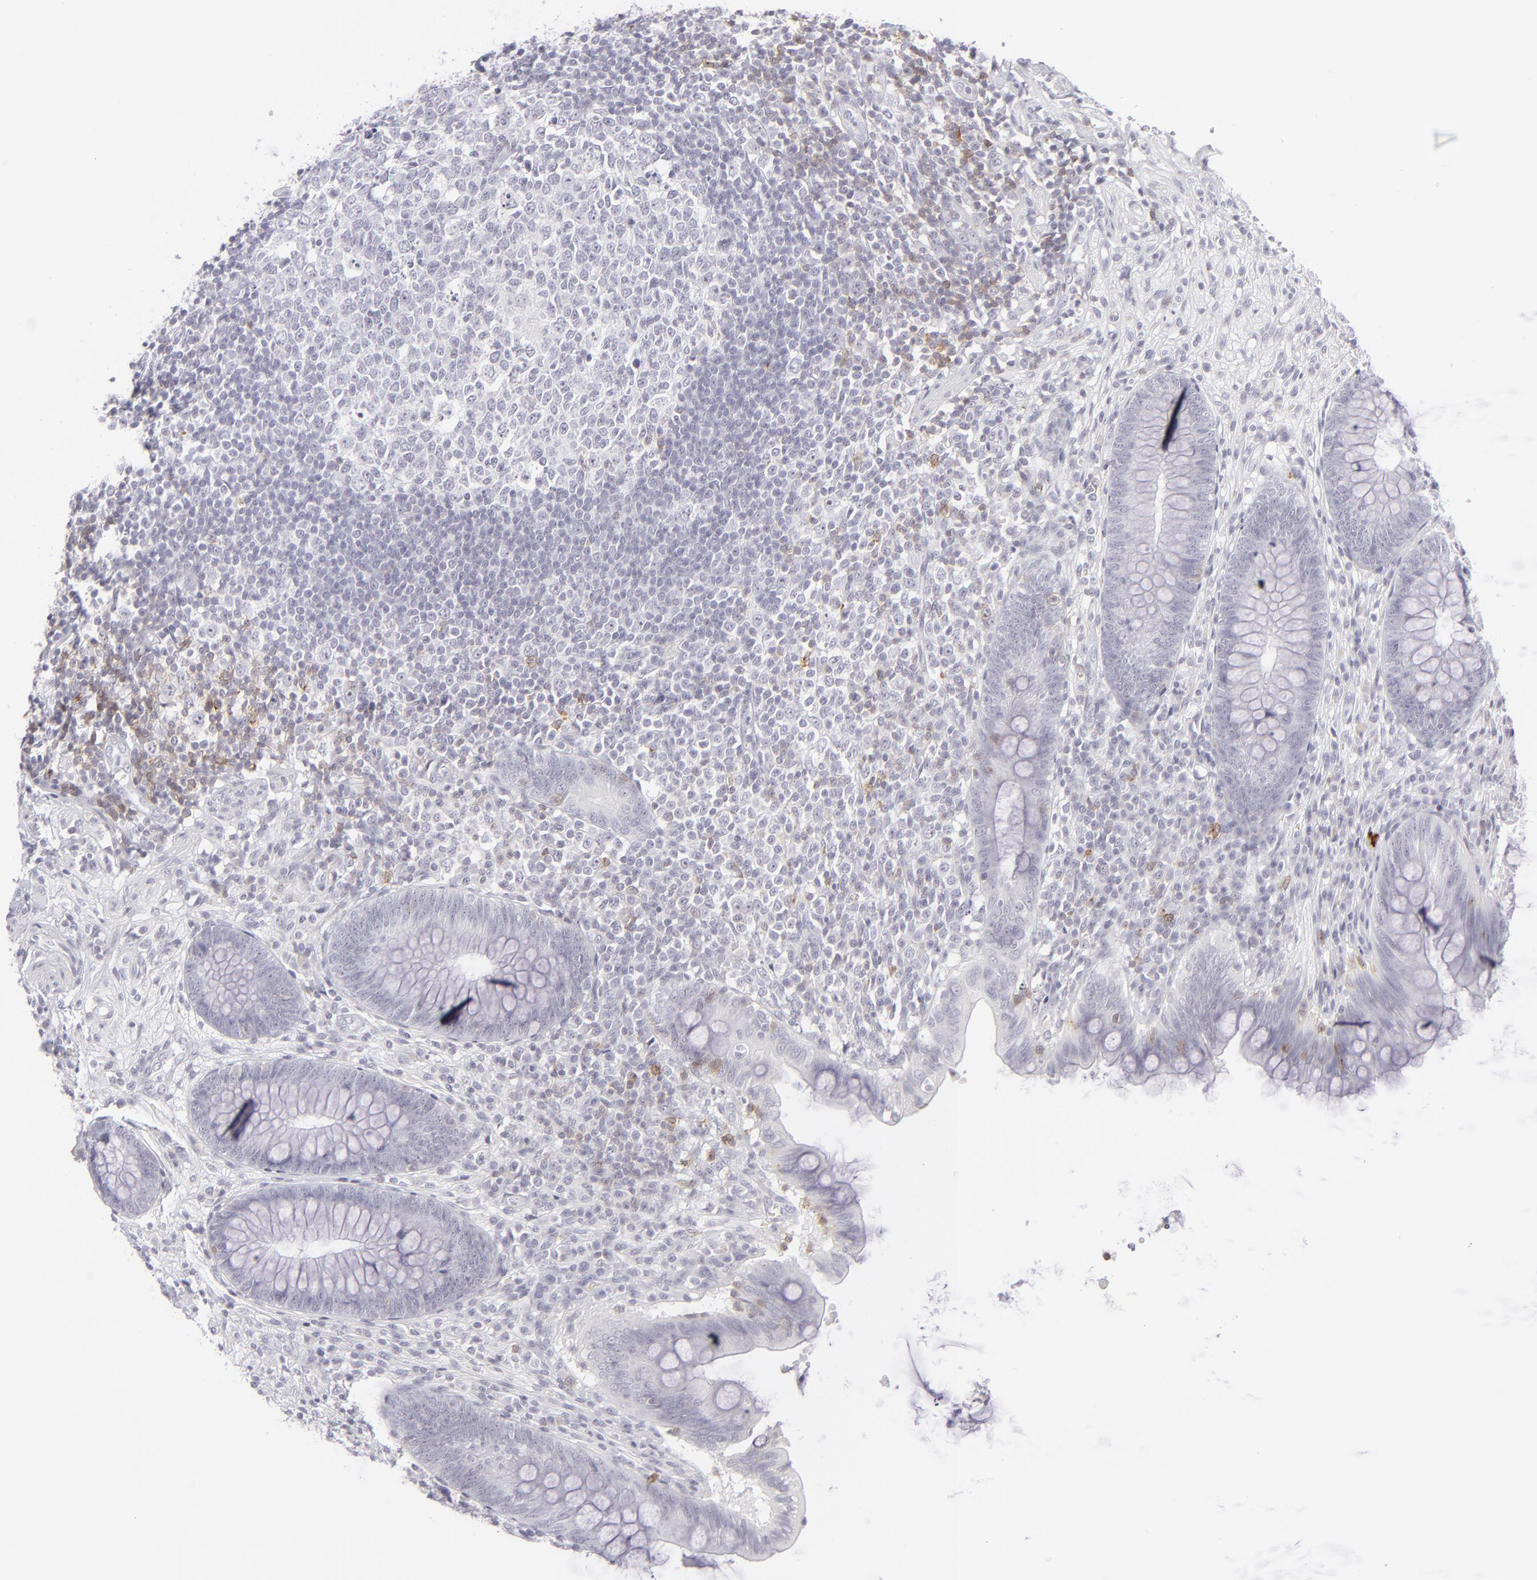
{"staining": {"intensity": "negative", "quantity": "none", "location": "none"}, "tissue": "appendix", "cell_type": "Glandular cells", "image_type": "normal", "snomed": [{"axis": "morphology", "description": "Normal tissue, NOS"}, {"axis": "topography", "description": "Appendix"}], "caption": "Appendix stained for a protein using immunohistochemistry reveals no positivity glandular cells.", "gene": "CD7", "patient": {"sex": "female", "age": 66}}